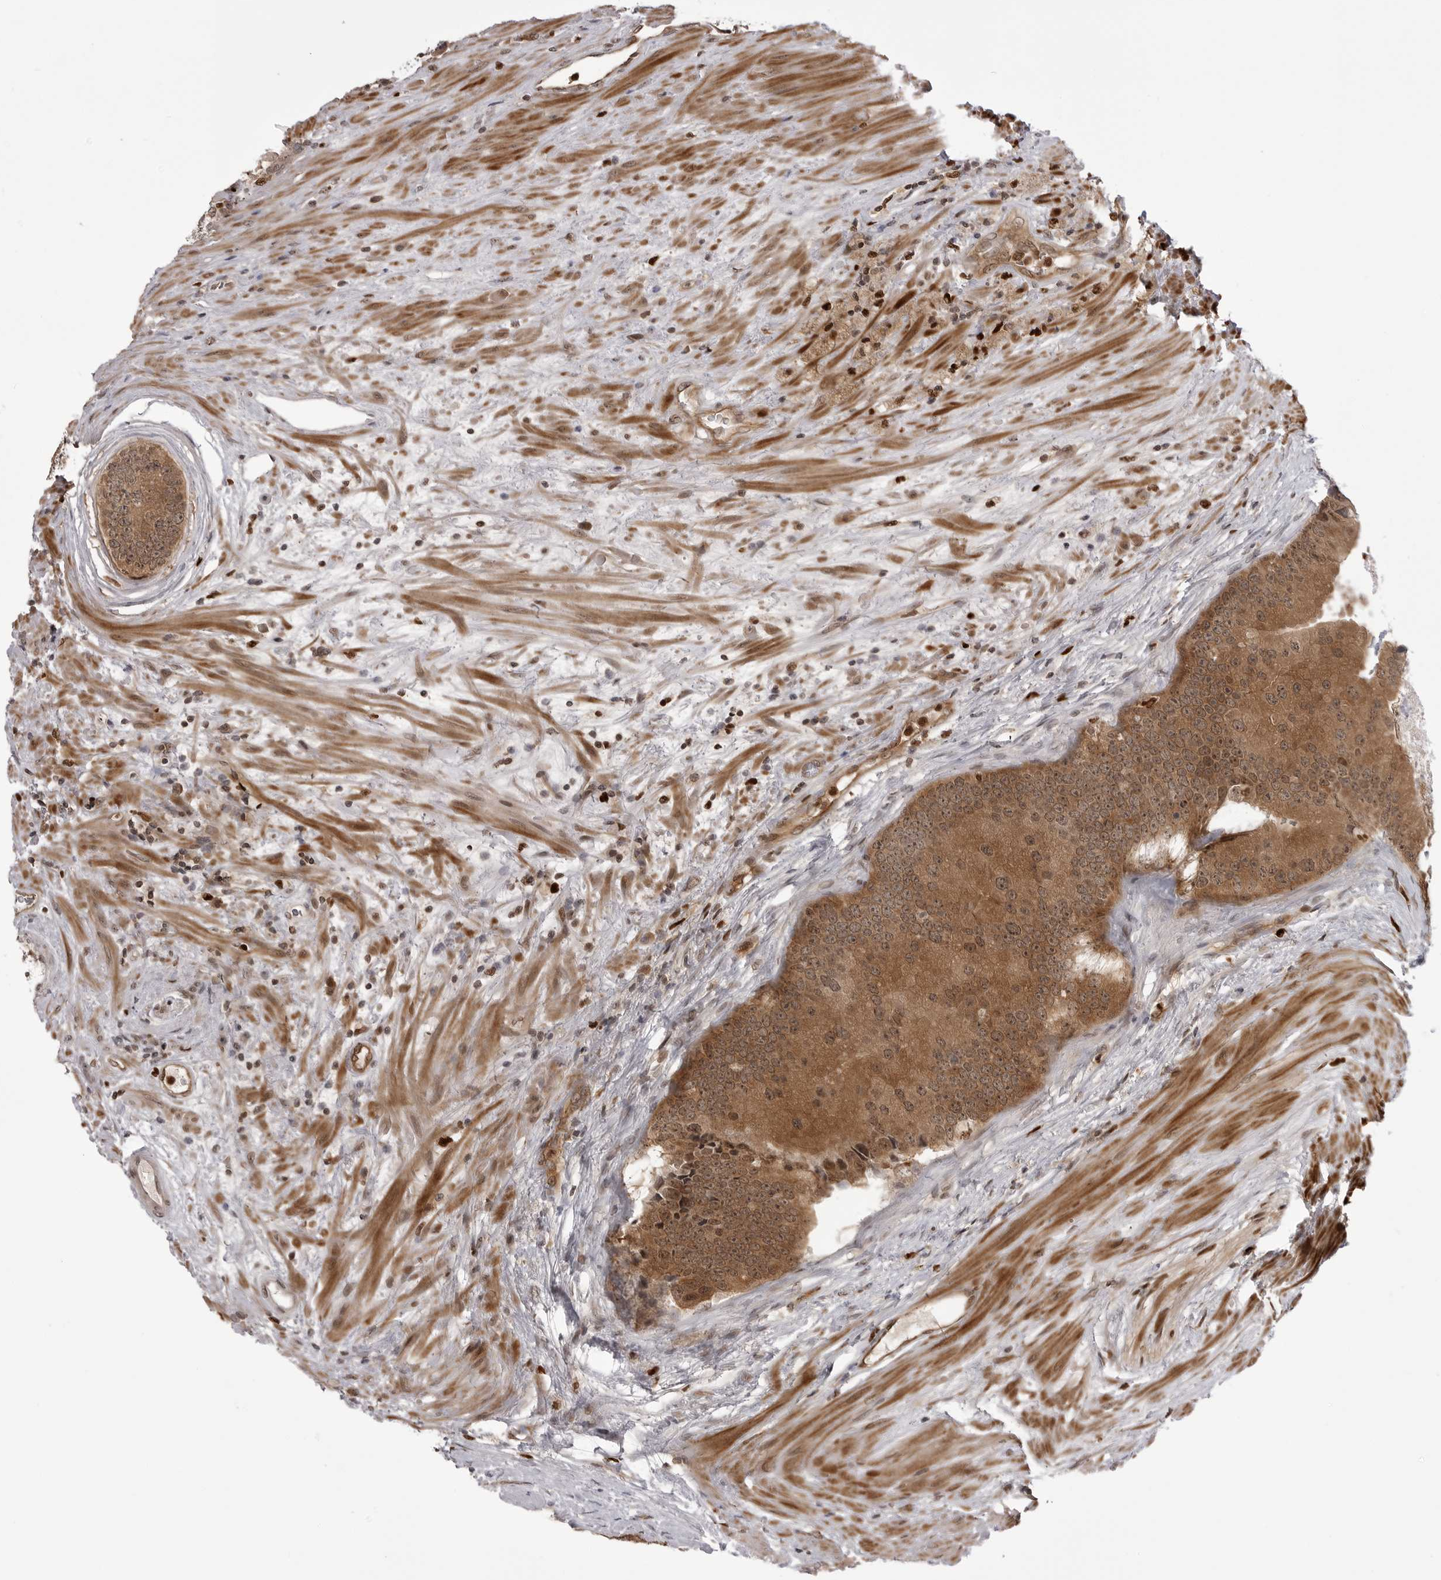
{"staining": {"intensity": "moderate", "quantity": ">75%", "location": "cytoplasmic/membranous,nuclear"}, "tissue": "prostate cancer", "cell_type": "Tumor cells", "image_type": "cancer", "snomed": [{"axis": "morphology", "description": "Adenocarcinoma, High grade"}, {"axis": "topography", "description": "Prostate"}], "caption": "Immunohistochemical staining of human prostate cancer reveals medium levels of moderate cytoplasmic/membranous and nuclear staining in approximately >75% of tumor cells. The staining is performed using DAB brown chromogen to label protein expression. The nuclei are counter-stained blue using hematoxylin.", "gene": "PTK2B", "patient": {"sex": "male", "age": 70}}